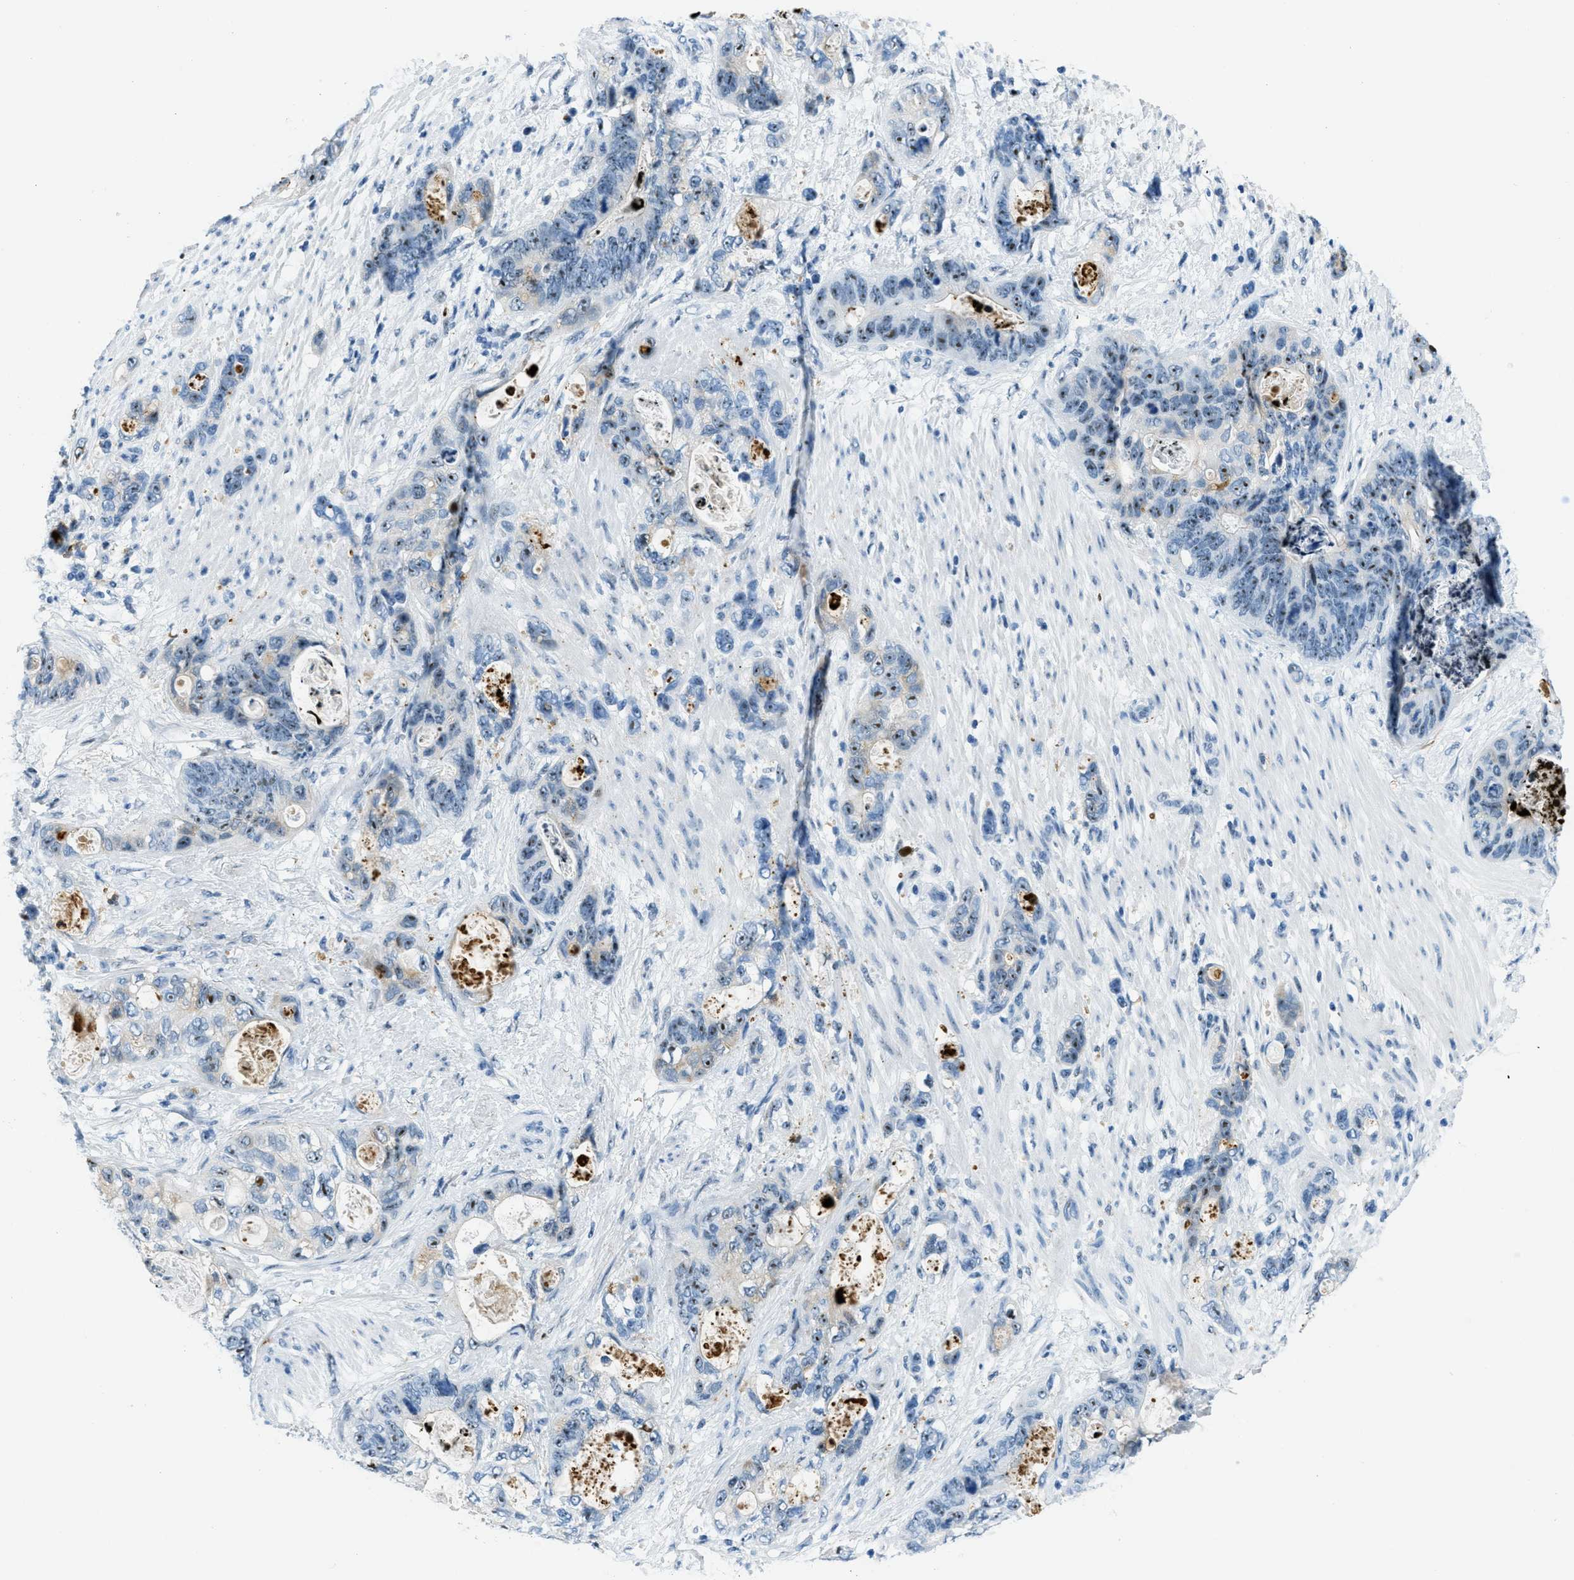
{"staining": {"intensity": "moderate", "quantity": "25%-75%", "location": "nuclear"}, "tissue": "stomach cancer", "cell_type": "Tumor cells", "image_type": "cancer", "snomed": [{"axis": "morphology", "description": "Normal tissue, NOS"}, {"axis": "morphology", "description": "Adenocarcinoma, NOS"}, {"axis": "topography", "description": "Stomach"}], "caption": "DAB (3,3'-diaminobenzidine) immunohistochemical staining of human adenocarcinoma (stomach) displays moderate nuclear protein staining in approximately 25%-75% of tumor cells. The protein is stained brown, and the nuclei are stained in blue (DAB (3,3'-diaminobenzidine) IHC with brightfield microscopy, high magnification).", "gene": "PLA2G2A", "patient": {"sex": "female", "age": 89}}